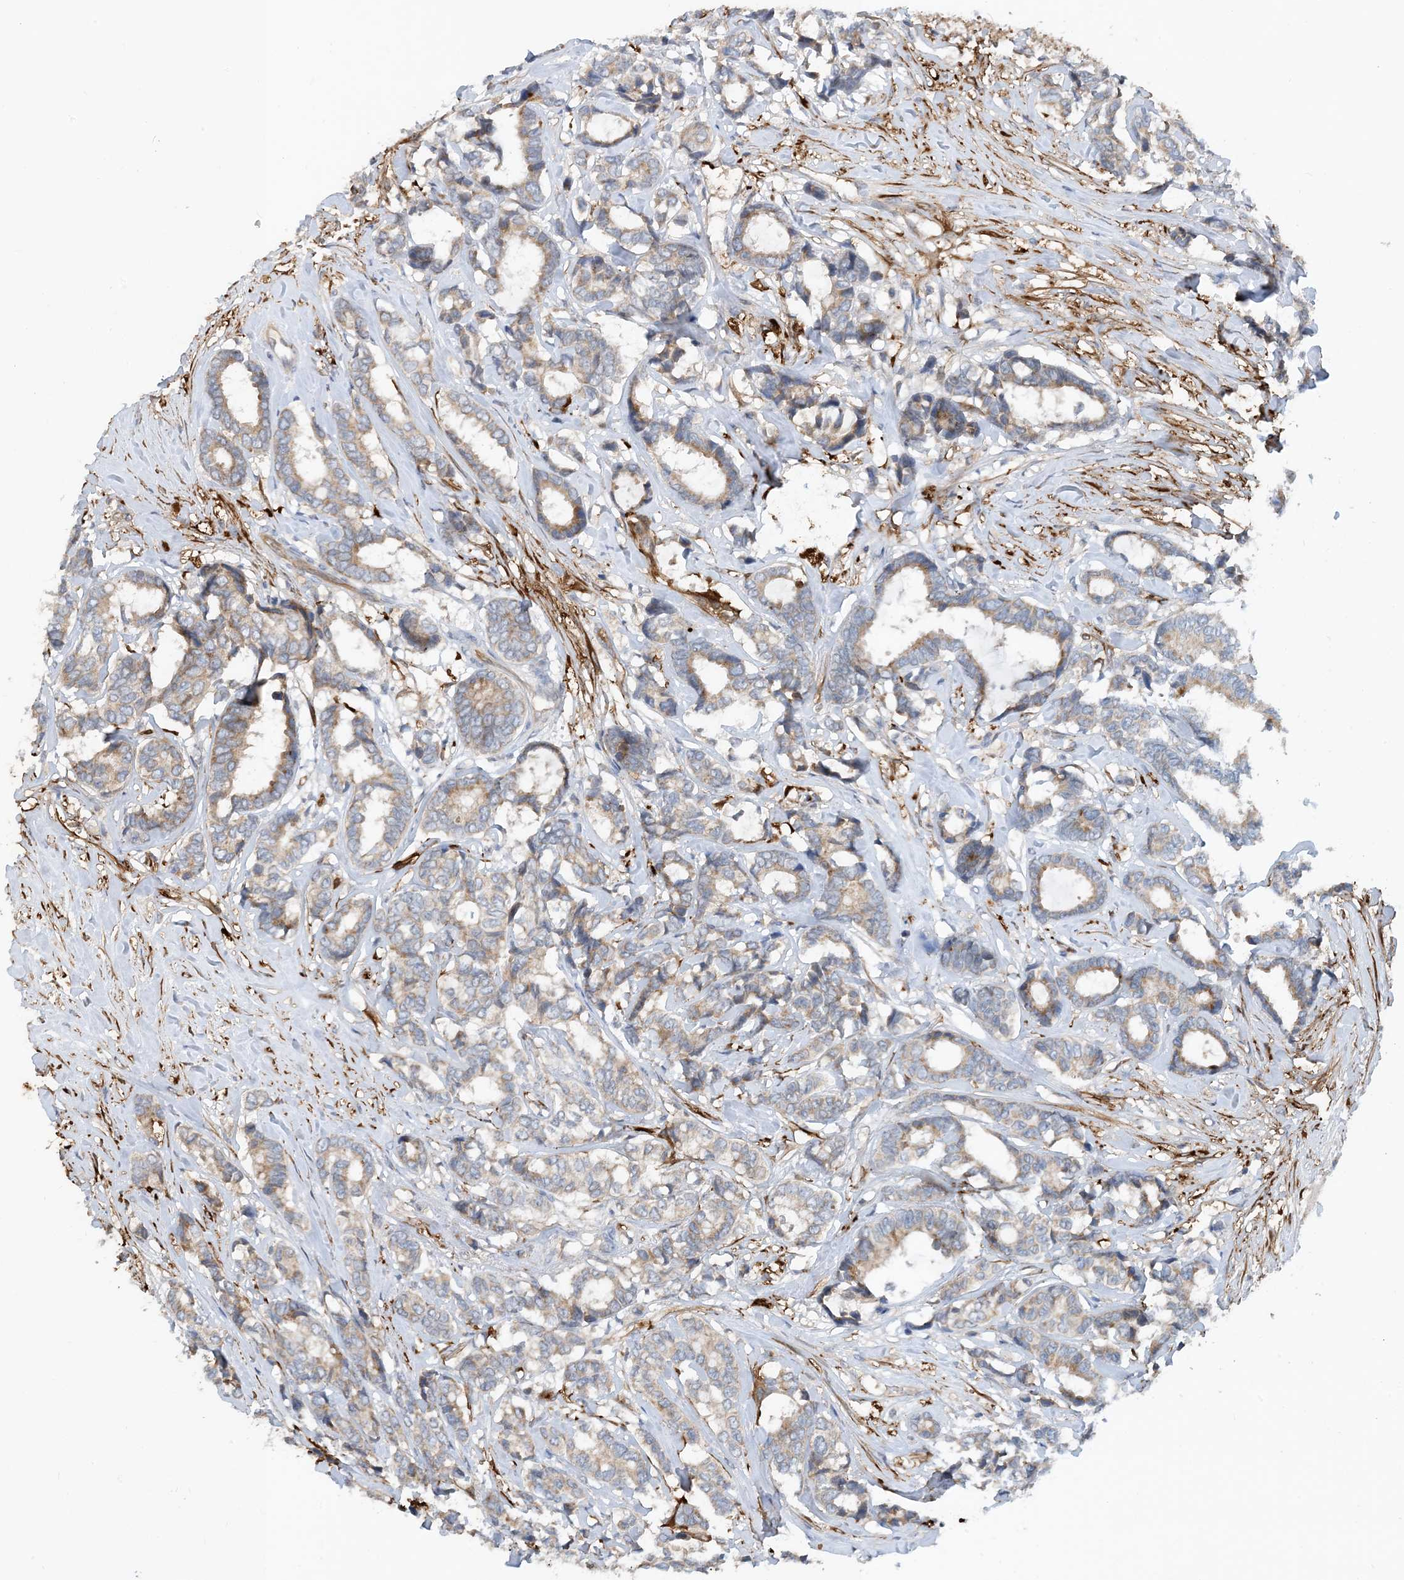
{"staining": {"intensity": "weak", "quantity": ">75%", "location": "cytoplasmic/membranous"}, "tissue": "breast cancer", "cell_type": "Tumor cells", "image_type": "cancer", "snomed": [{"axis": "morphology", "description": "Duct carcinoma"}, {"axis": "topography", "description": "Breast"}], "caption": "This is a histology image of immunohistochemistry staining of breast infiltrating ductal carcinoma, which shows weak staining in the cytoplasmic/membranous of tumor cells.", "gene": "EIF2A", "patient": {"sex": "female", "age": 87}}